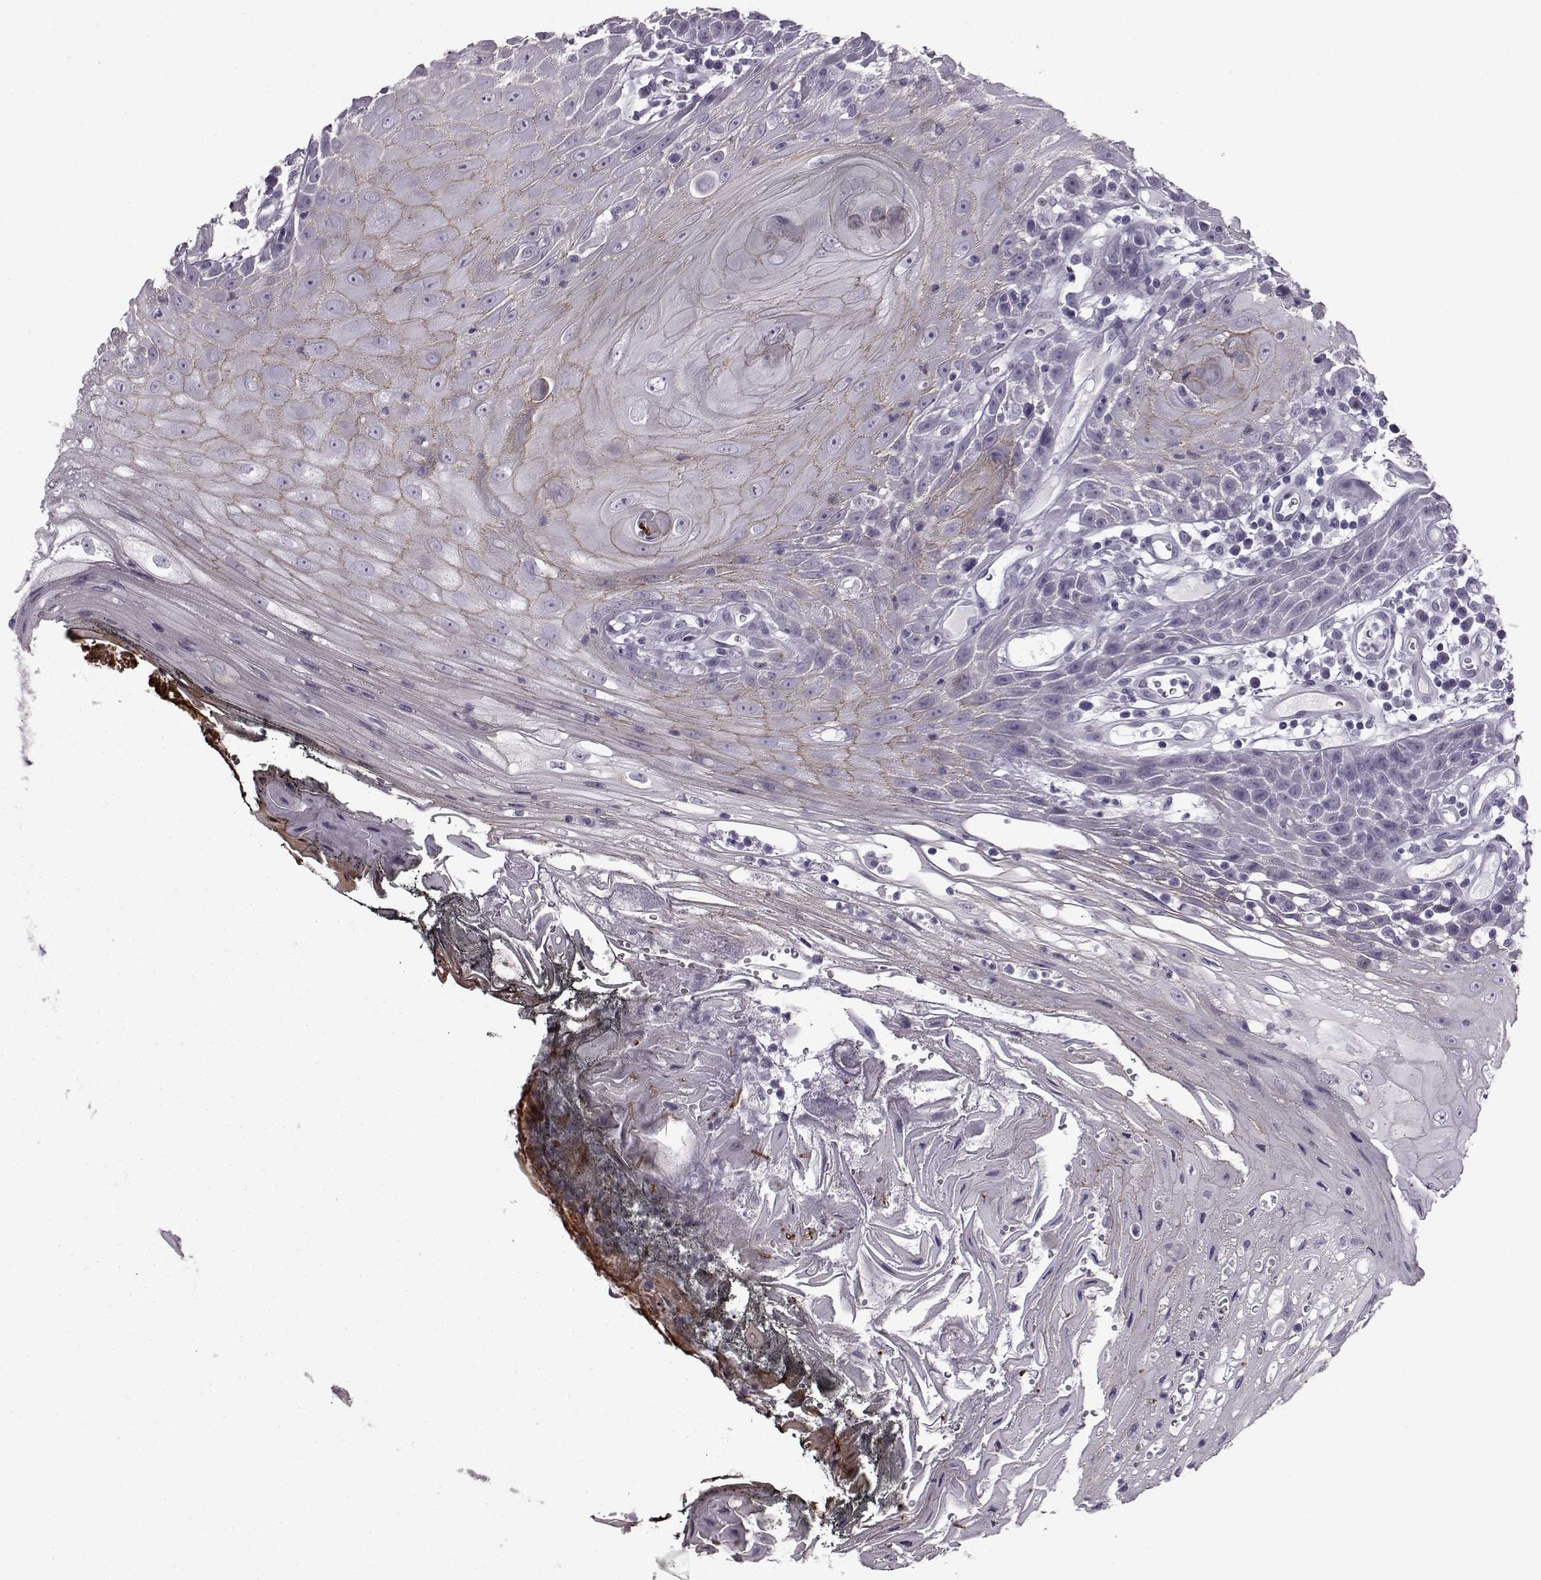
{"staining": {"intensity": "weak", "quantity": "<25%", "location": "cytoplasmic/membranous"}, "tissue": "head and neck cancer", "cell_type": "Tumor cells", "image_type": "cancer", "snomed": [{"axis": "morphology", "description": "Squamous cell carcinoma, NOS"}, {"axis": "topography", "description": "Head-Neck"}], "caption": "Image shows no protein positivity in tumor cells of head and neck cancer (squamous cell carcinoma) tissue. (Stains: DAB immunohistochemistry with hematoxylin counter stain, Microscopy: brightfield microscopy at high magnification).", "gene": "SLC28A2", "patient": {"sex": "male", "age": 52}}